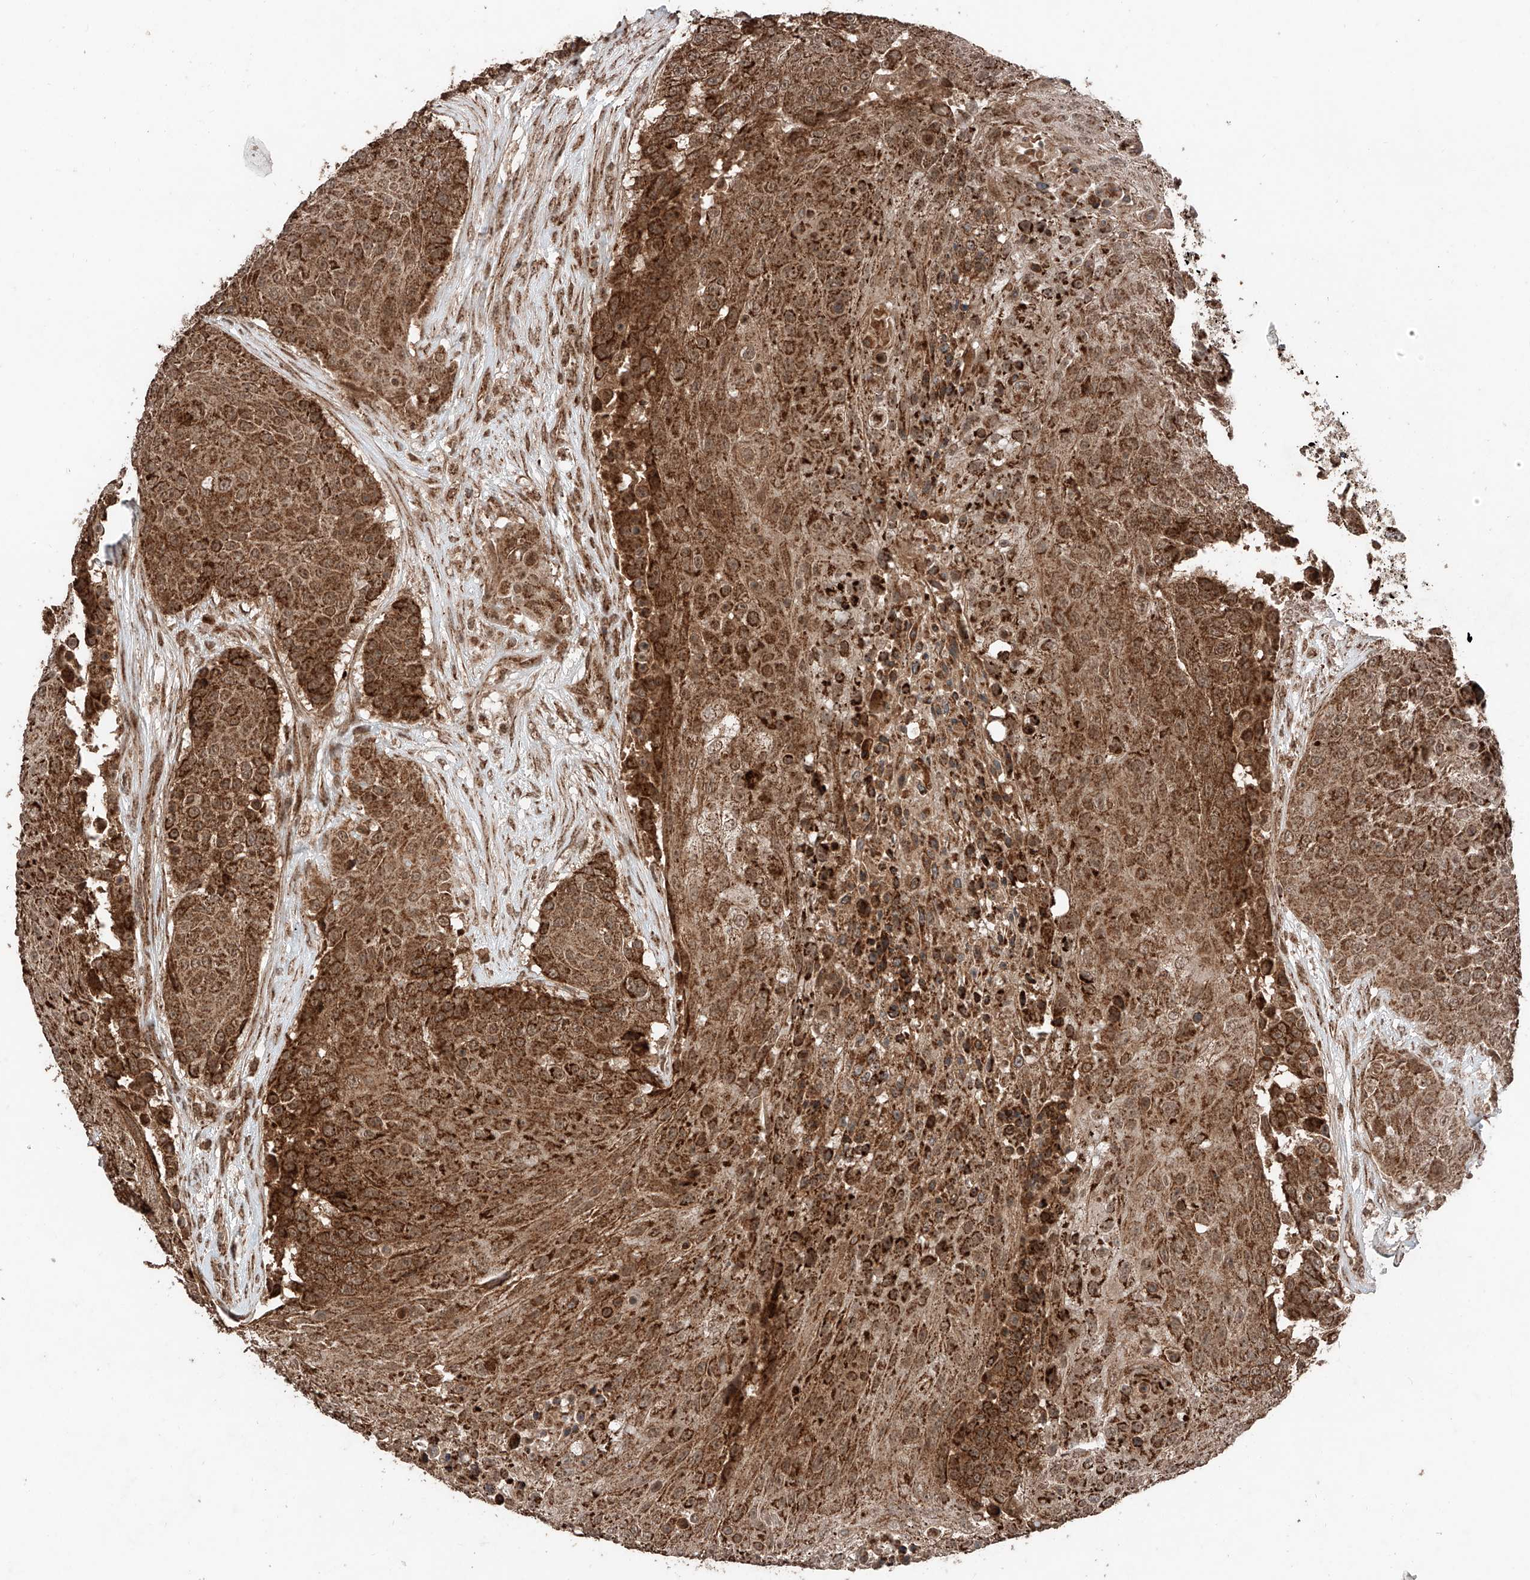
{"staining": {"intensity": "strong", "quantity": ">75%", "location": "cytoplasmic/membranous"}, "tissue": "urothelial cancer", "cell_type": "Tumor cells", "image_type": "cancer", "snomed": [{"axis": "morphology", "description": "Urothelial carcinoma, High grade"}, {"axis": "topography", "description": "Urinary bladder"}], "caption": "Protein staining of urothelial cancer tissue displays strong cytoplasmic/membranous expression in about >75% of tumor cells.", "gene": "ZSCAN29", "patient": {"sex": "female", "age": 63}}